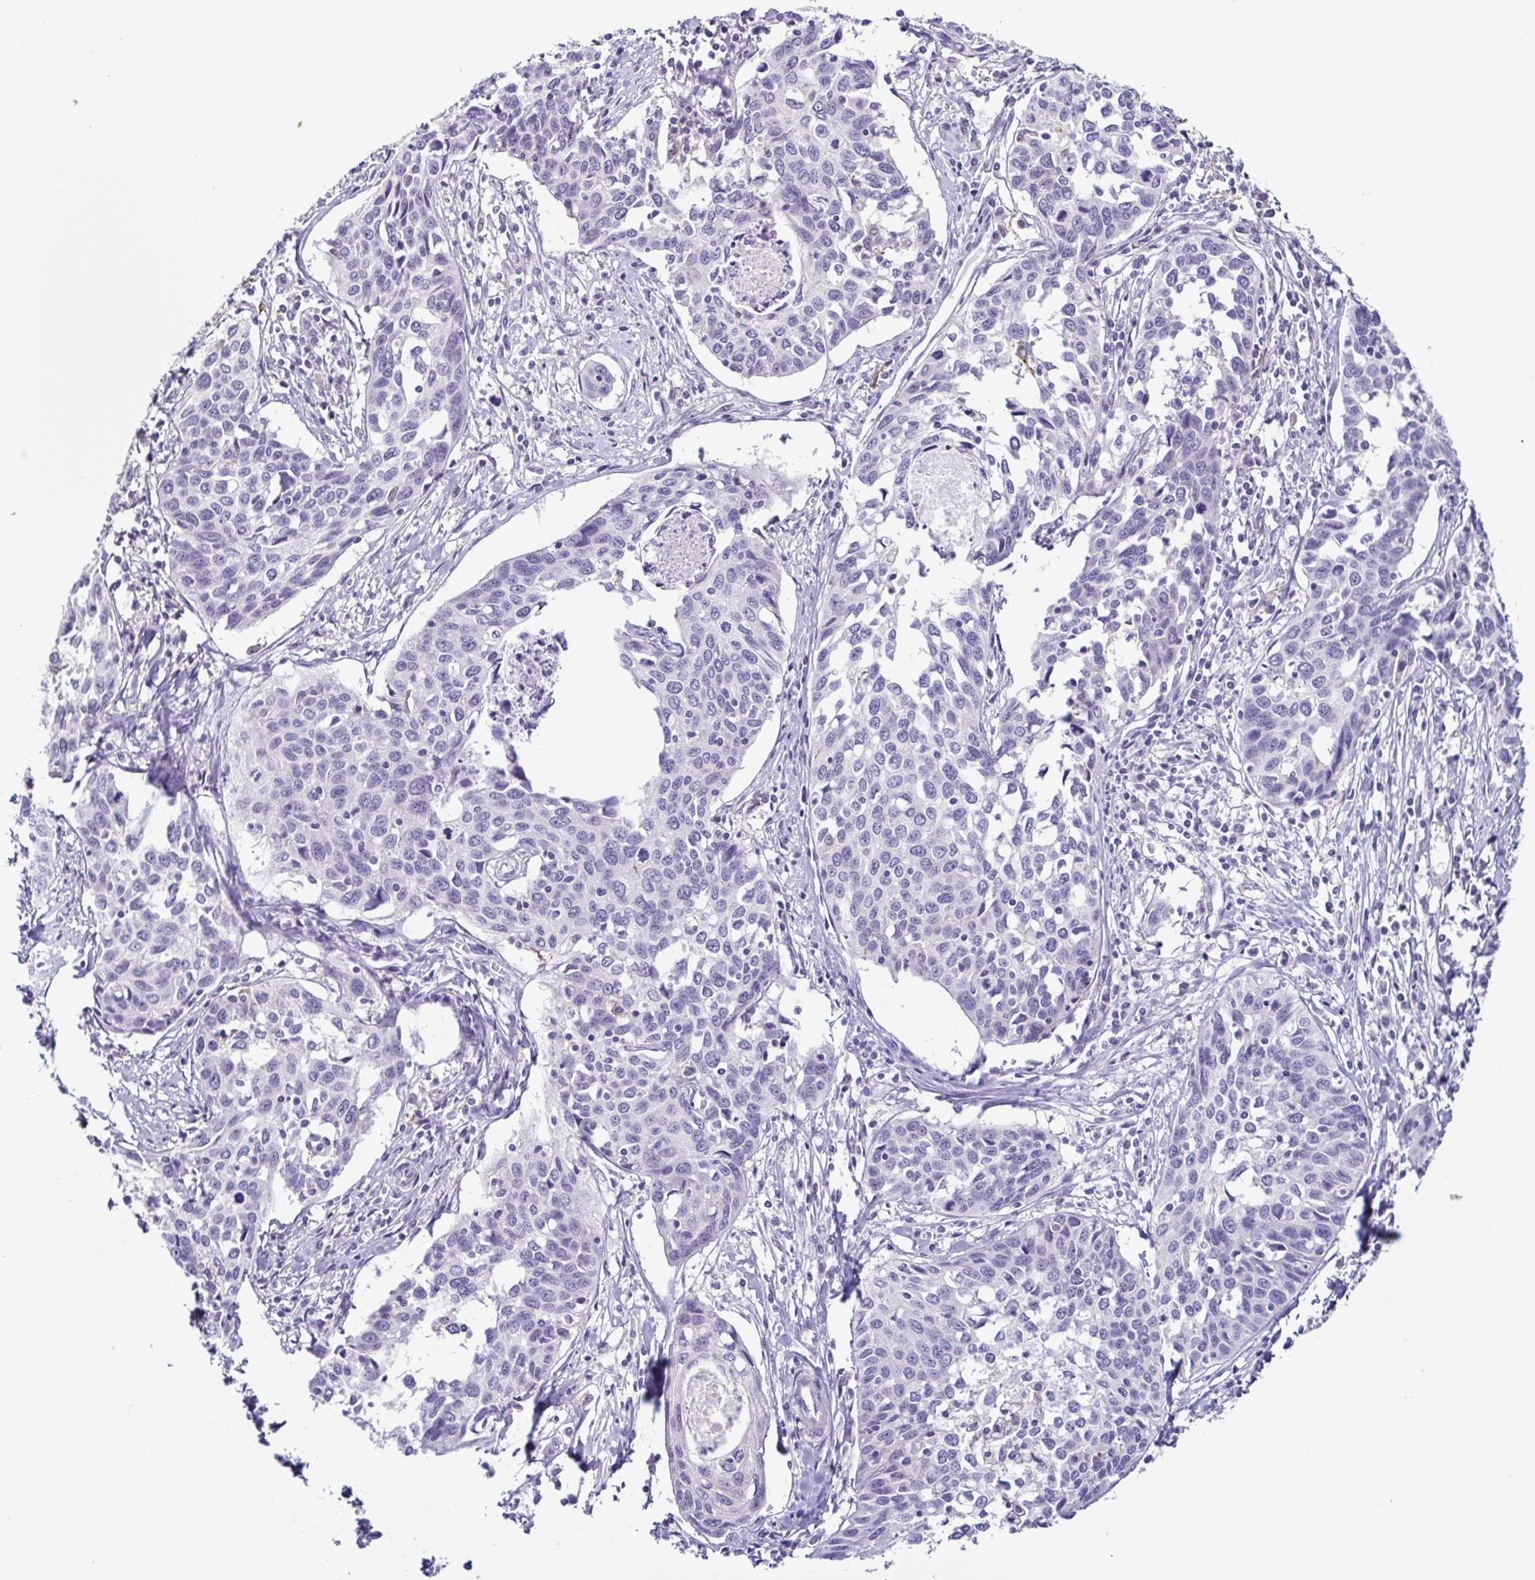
{"staining": {"intensity": "negative", "quantity": "none", "location": "none"}, "tissue": "cervical cancer", "cell_type": "Tumor cells", "image_type": "cancer", "snomed": [{"axis": "morphology", "description": "Squamous cell carcinoma, NOS"}, {"axis": "topography", "description": "Cervix"}], "caption": "The histopathology image reveals no significant staining in tumor cells of squamous cell carcinoma (cervical). (Stains: DAB immunohistochemistry (IHC) with hematoxylin counter stain, Microscopy: brightfield microscopy at high magnification).", "gene": "TERT", "patient": {"sex": "female", "age": 31}}